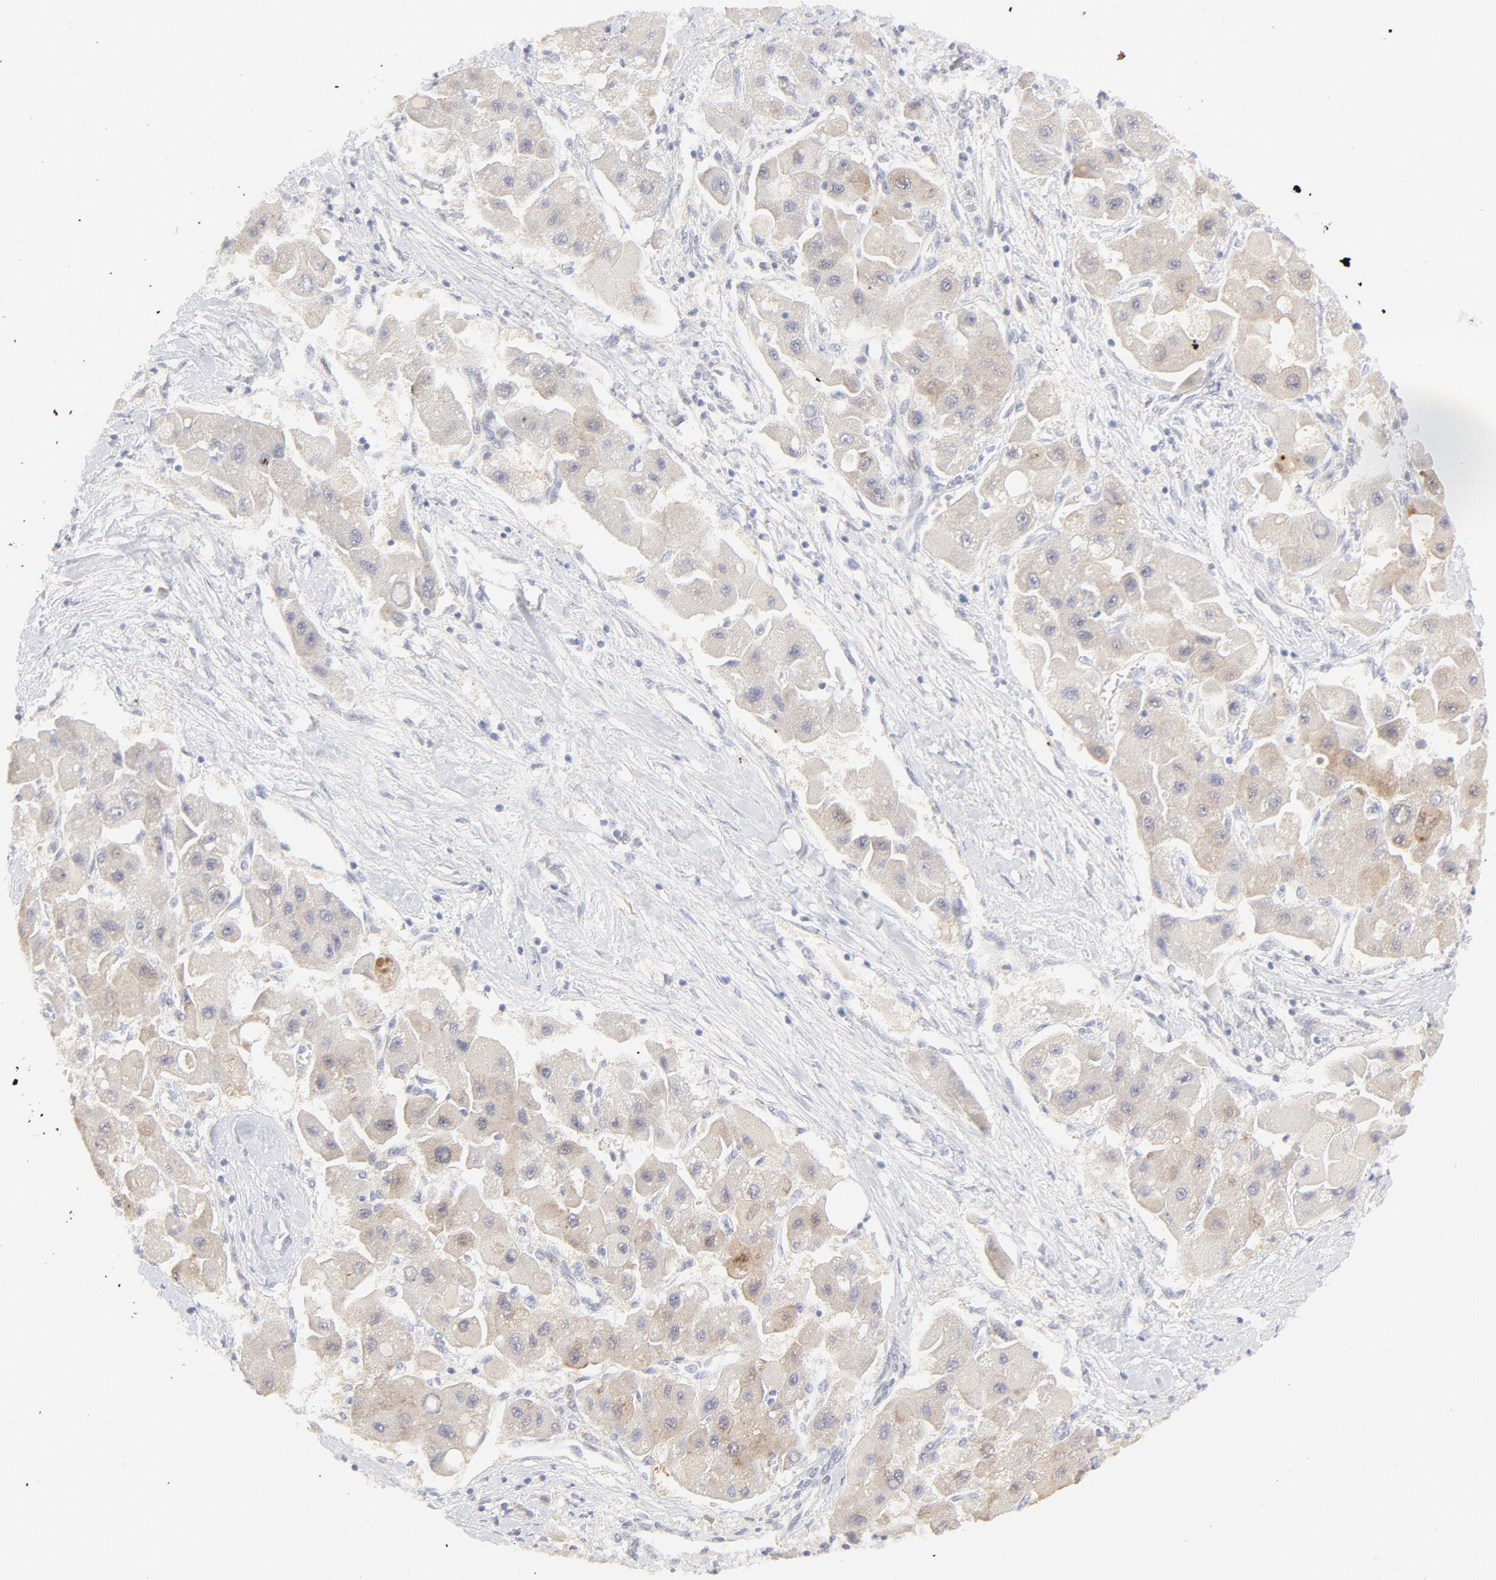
{"staining": {"intensity": "weak", "quantity": "<25%", "location": "cytoplasmic/membranous"}, "tissue": "liver cancer", "cell_type": "Tumor cells", "image_type": "cancer", "snomed": [{"axis": "morphology", "description": "Carcinoma, Hepatocellular, NOS"}, {"axis": "topography", "description": "Liver"}], "caption": "DAB immunohistochemical staining of human liver hepatocellular carcinoma reveals no significant staining in tumor cells. The staining is performed using DAB brown chromogen with nuclei counter-stained in using hematoxylin.", "gene": "NKX2-2", "patient": {"sex": "male", "age": 24}}